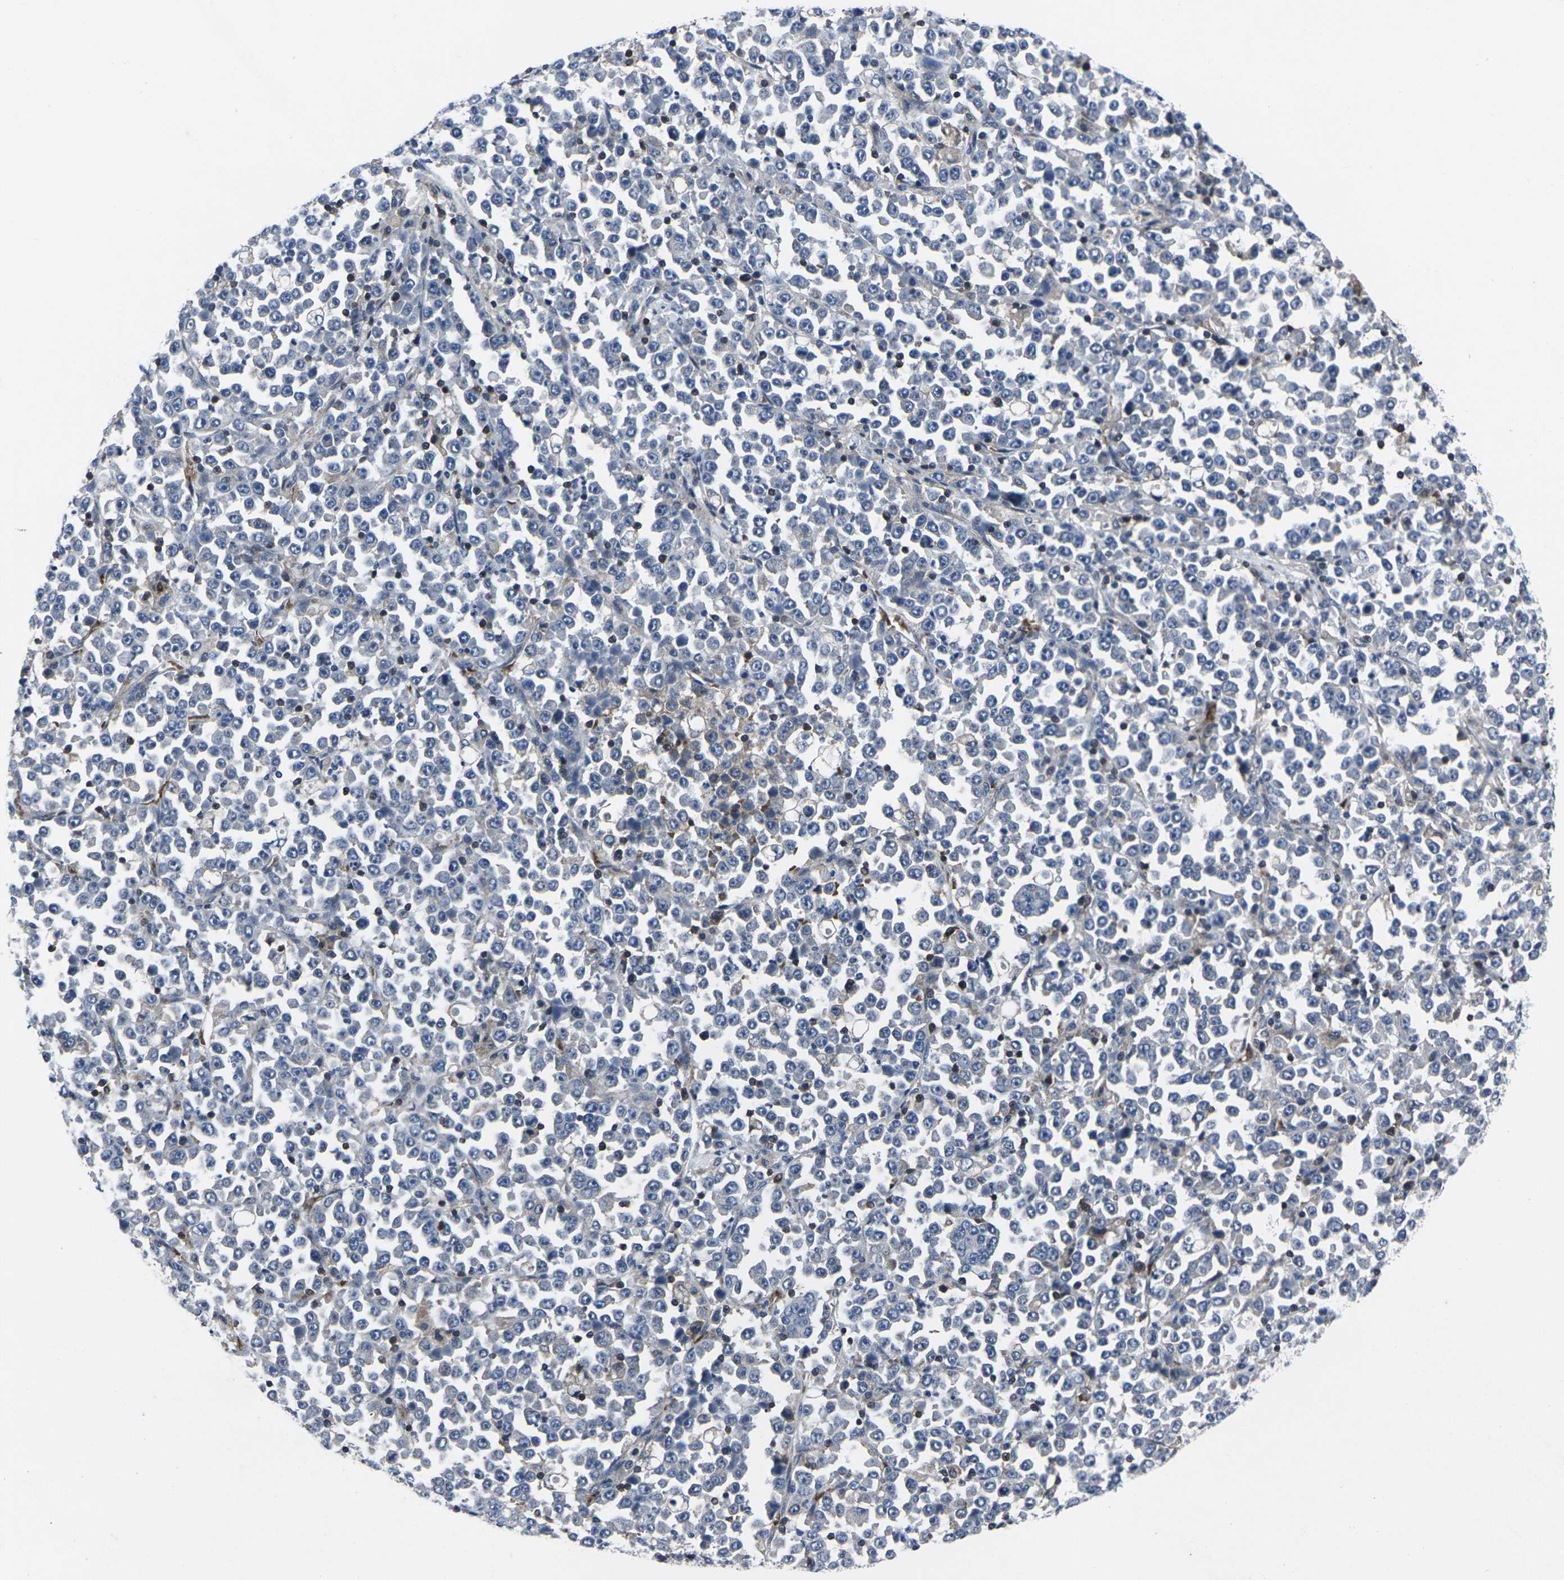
{"staining": {"intensity": "negative", "quantity": "none", "location": "none"}, "tissue": "stomach cancer", "cell_type": "Tumor cells", "image_type": "cancer", "snomed": [{"axis": "morphology", "description": "Normal tissue, NOS"}, {"axis": "morphology", "description": "Adenocarcinoma, NOS"}, {"axis": "topography", "description": "Stomach, upper"}, {"axis": "topography", "description": "Stomach"}], "caption": "This is a photomicrograph of IHC staining of stomach cancer (adenocarcinoma), which shows no staining in tumor cells.", "gene": "STAT4", "patient": {"sex": "male", "age": 59}}